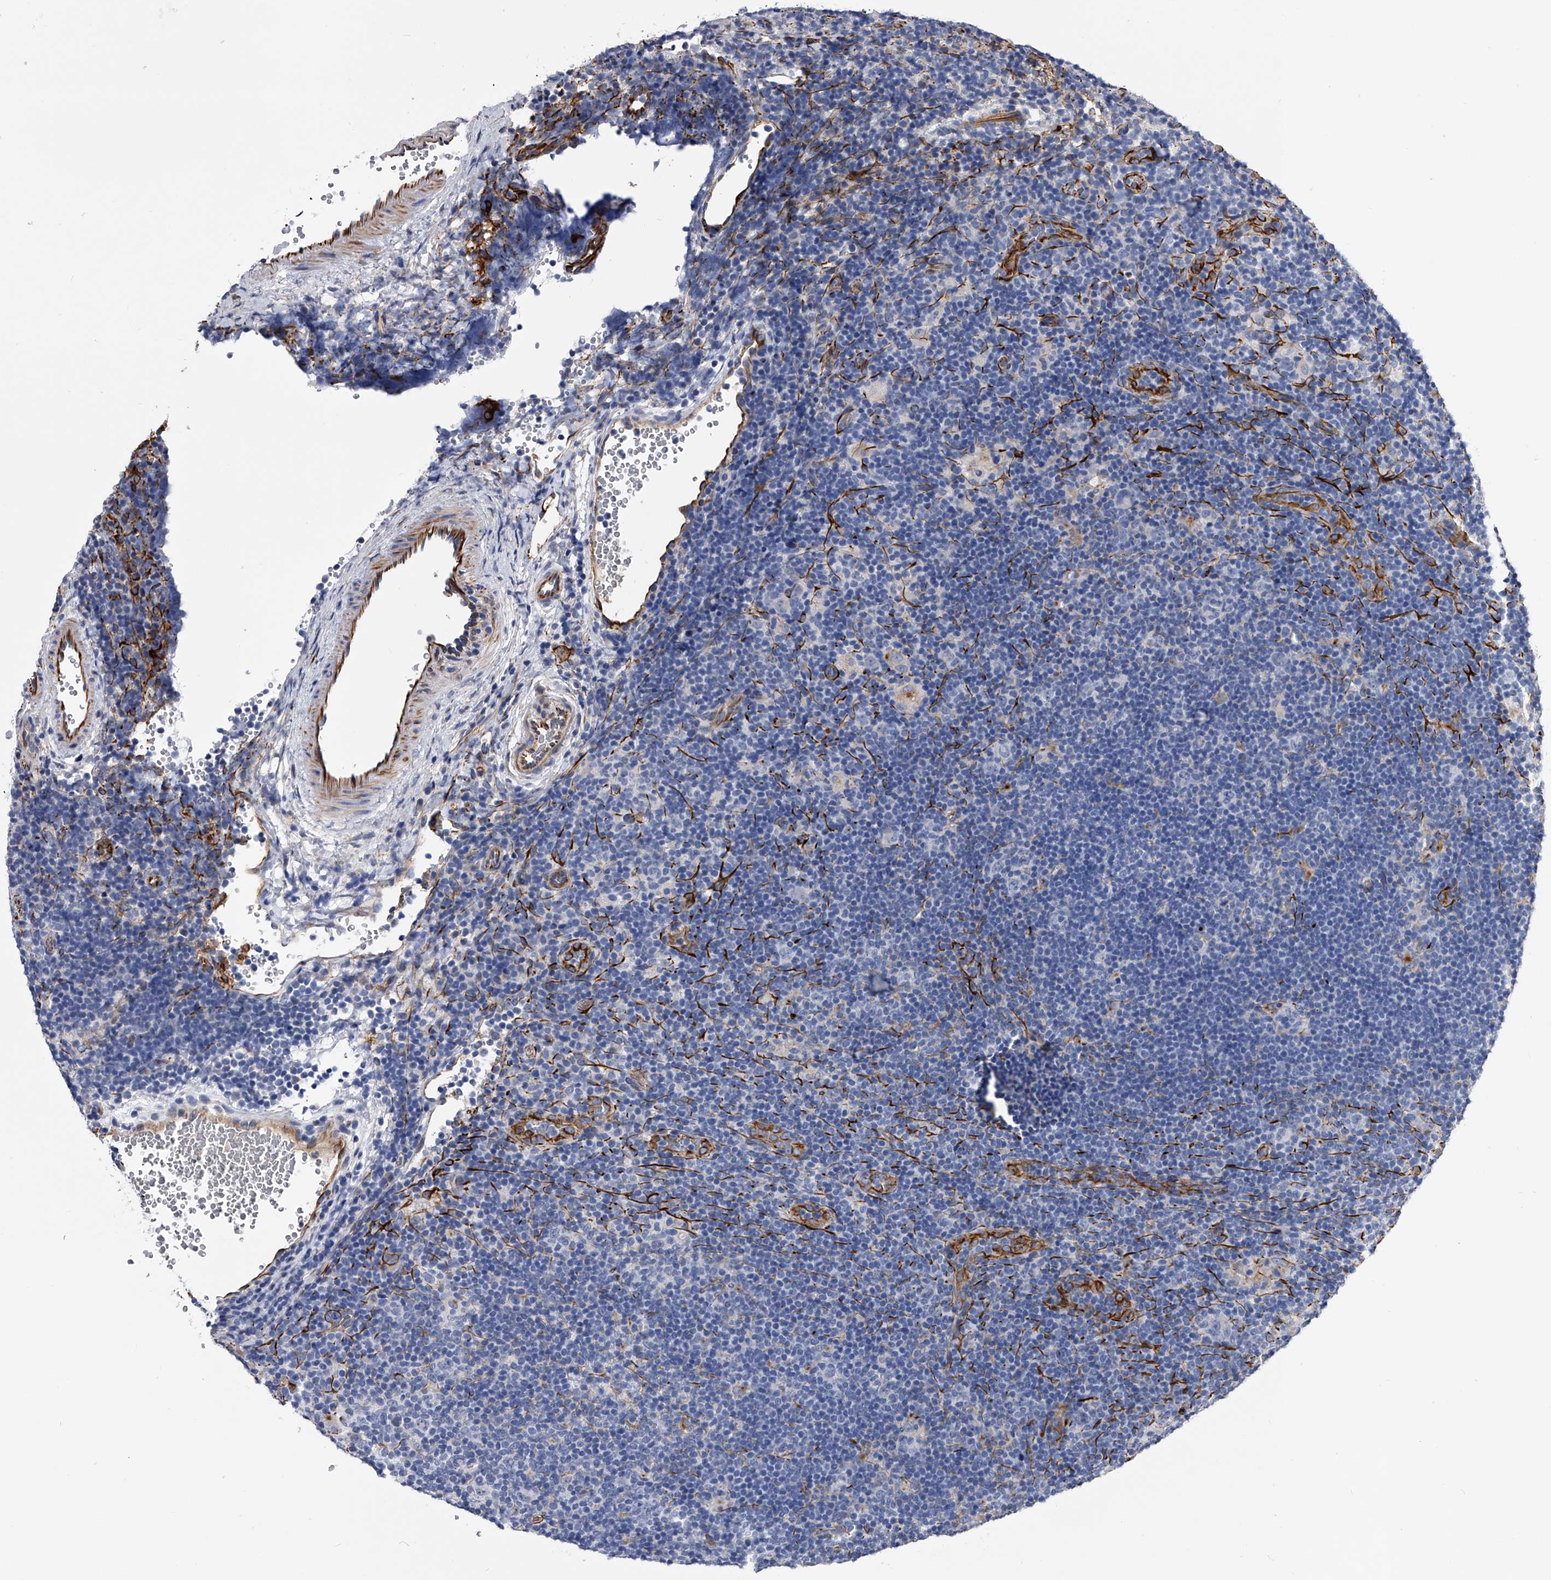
{"staining": {"intensity": "negative", "quantity": "none", "location": "none"}, "tissue": "lymphoma", "cell_type": "Tumor cells", "image_type": "cancer", "snomed": [{"axis": "morphology", "description": "Hodgkin's disease, NOS"}, {"axis": "topography", "description": "Lymph node"}], "caption": "The histopathology image shows no significant expression in tumor cells of lymphoma.", "gene": "EFCAB7", "patient": {"sex": "female", "age": 57}}